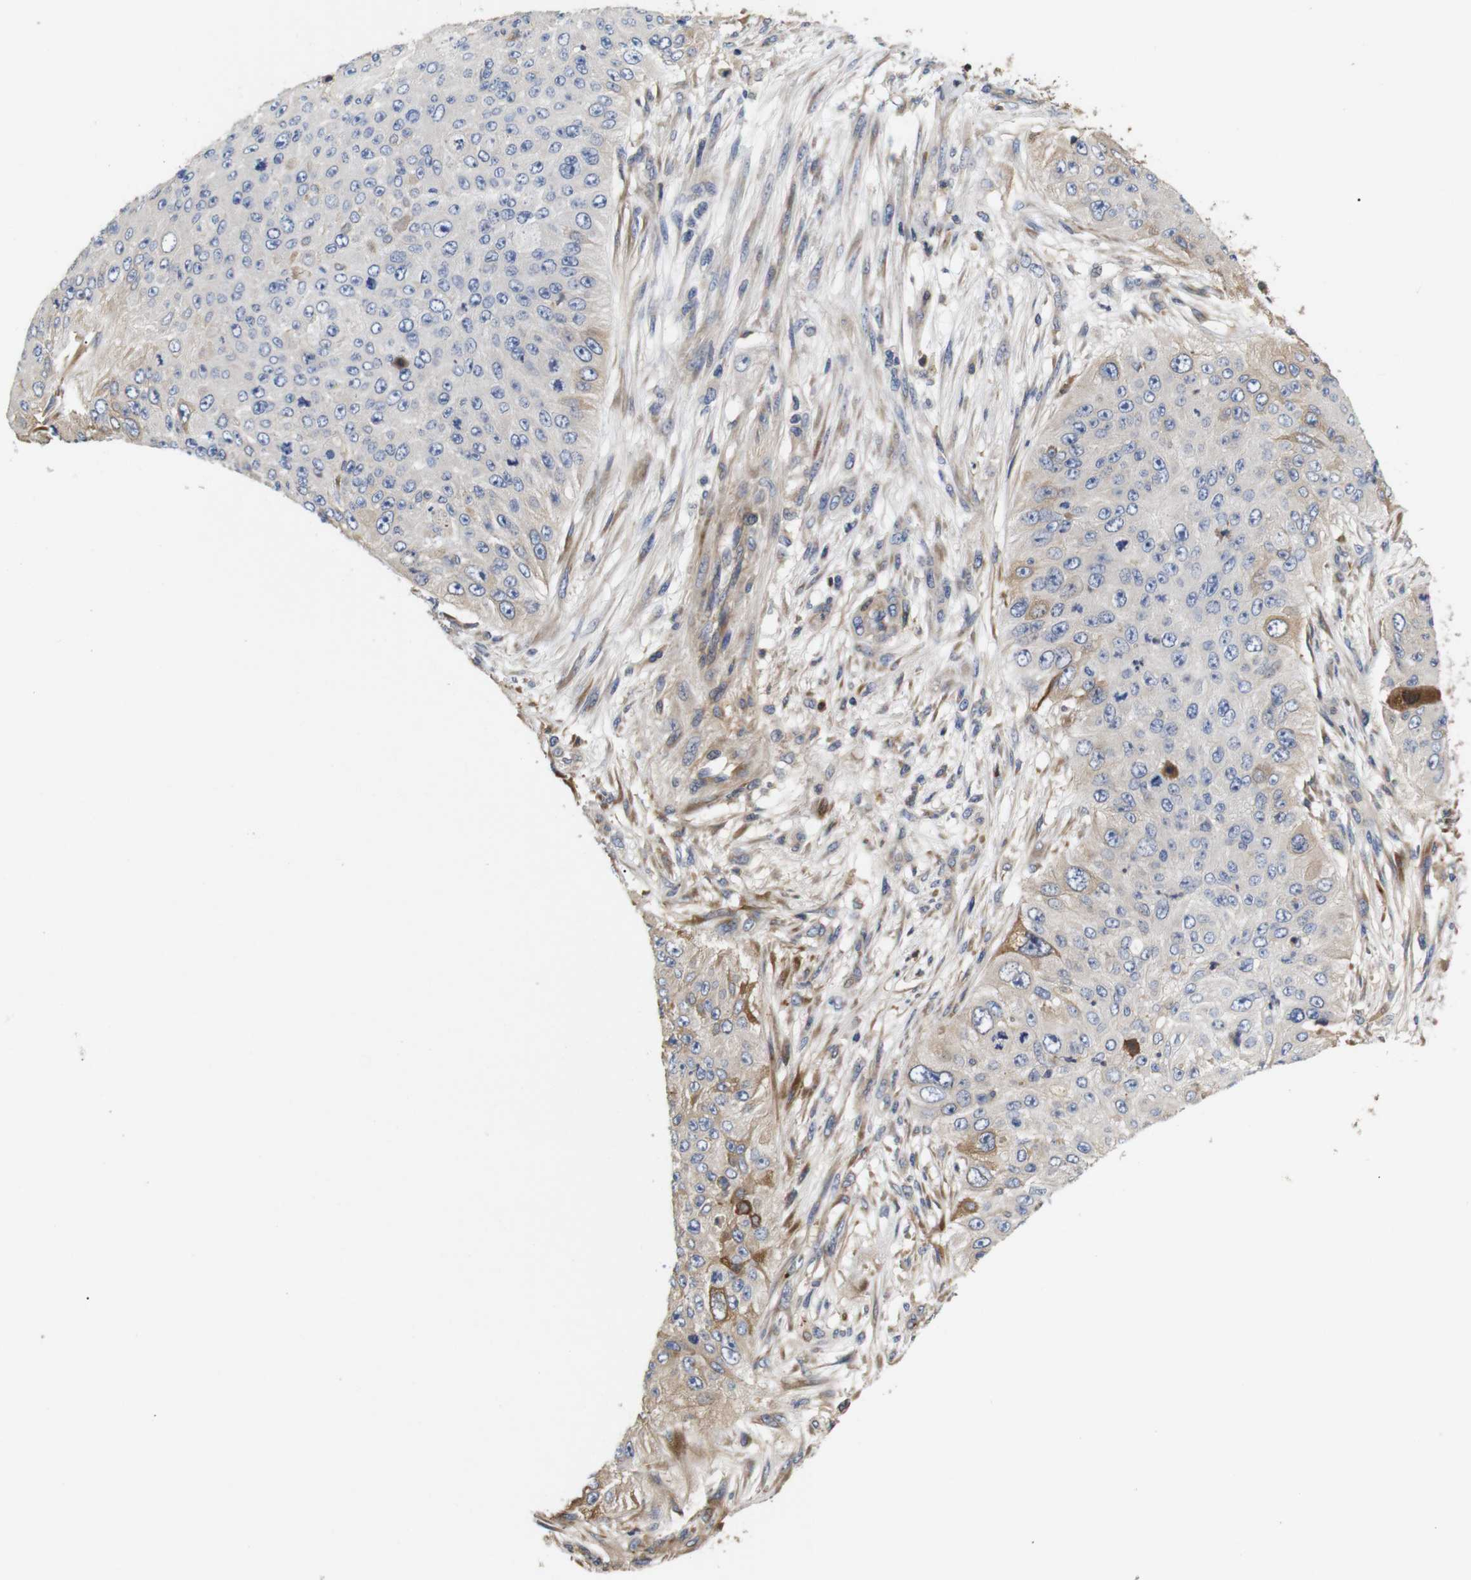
{"staining": {"intensity": "negative", "quantity": "none", "location": "none"}, "tissue": "skin cancer", "cell_type": "Tumor cells", "image_type": "cancer", "snomed": [{"axis": "morphology", "description": "Squamous cell carcinoma, NOS"}, {"axis": "topography", "description": "Skin"}], "caption": "Micrograph shows no protein expression in tumor cells of skin cancer tissue.", "gene": "SPRY3", "patient": {"sex": "female", "age": 80}}